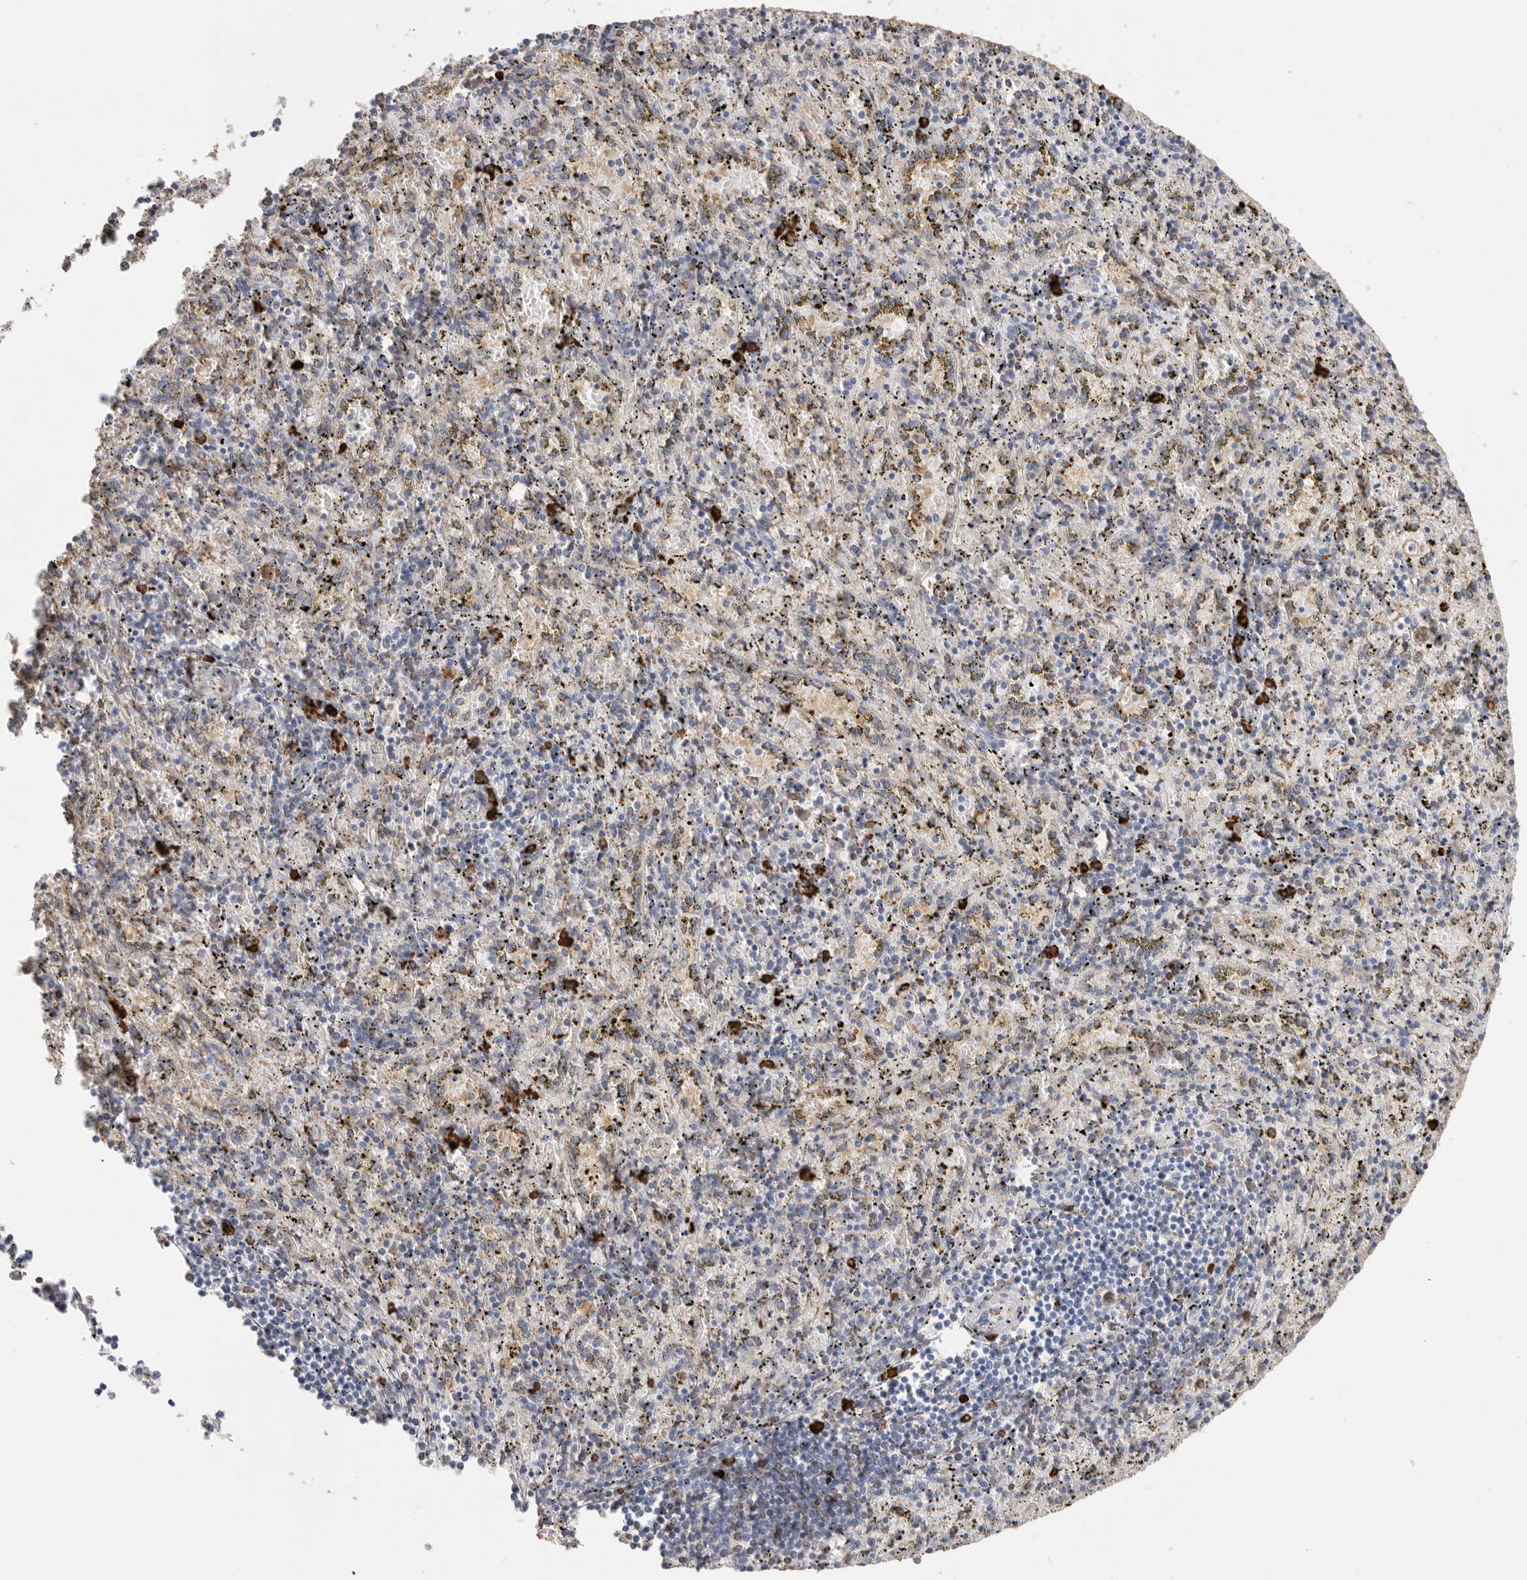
{"staining": {"intensity": "strong", "quantity": "<25%", "location": "cytoplasmic/membranous"}, "tissue": "spleen", "cell_type": "Cells in red pulp", "image_type": "normal", "snomed": [{"axis": "morphology", "description": "Normal tissue, NOS"}, {"axis": "topography", "description": "Spleen"}], "caption": "DAB immunohistochemical staining of unremarkable spleen demonstrates strong cytoplasmic/membranous protein staining in about <25% of cells in red pulp.", "gene": "BLOC1S5", "patient": {"sex": "male", "age": 11}}